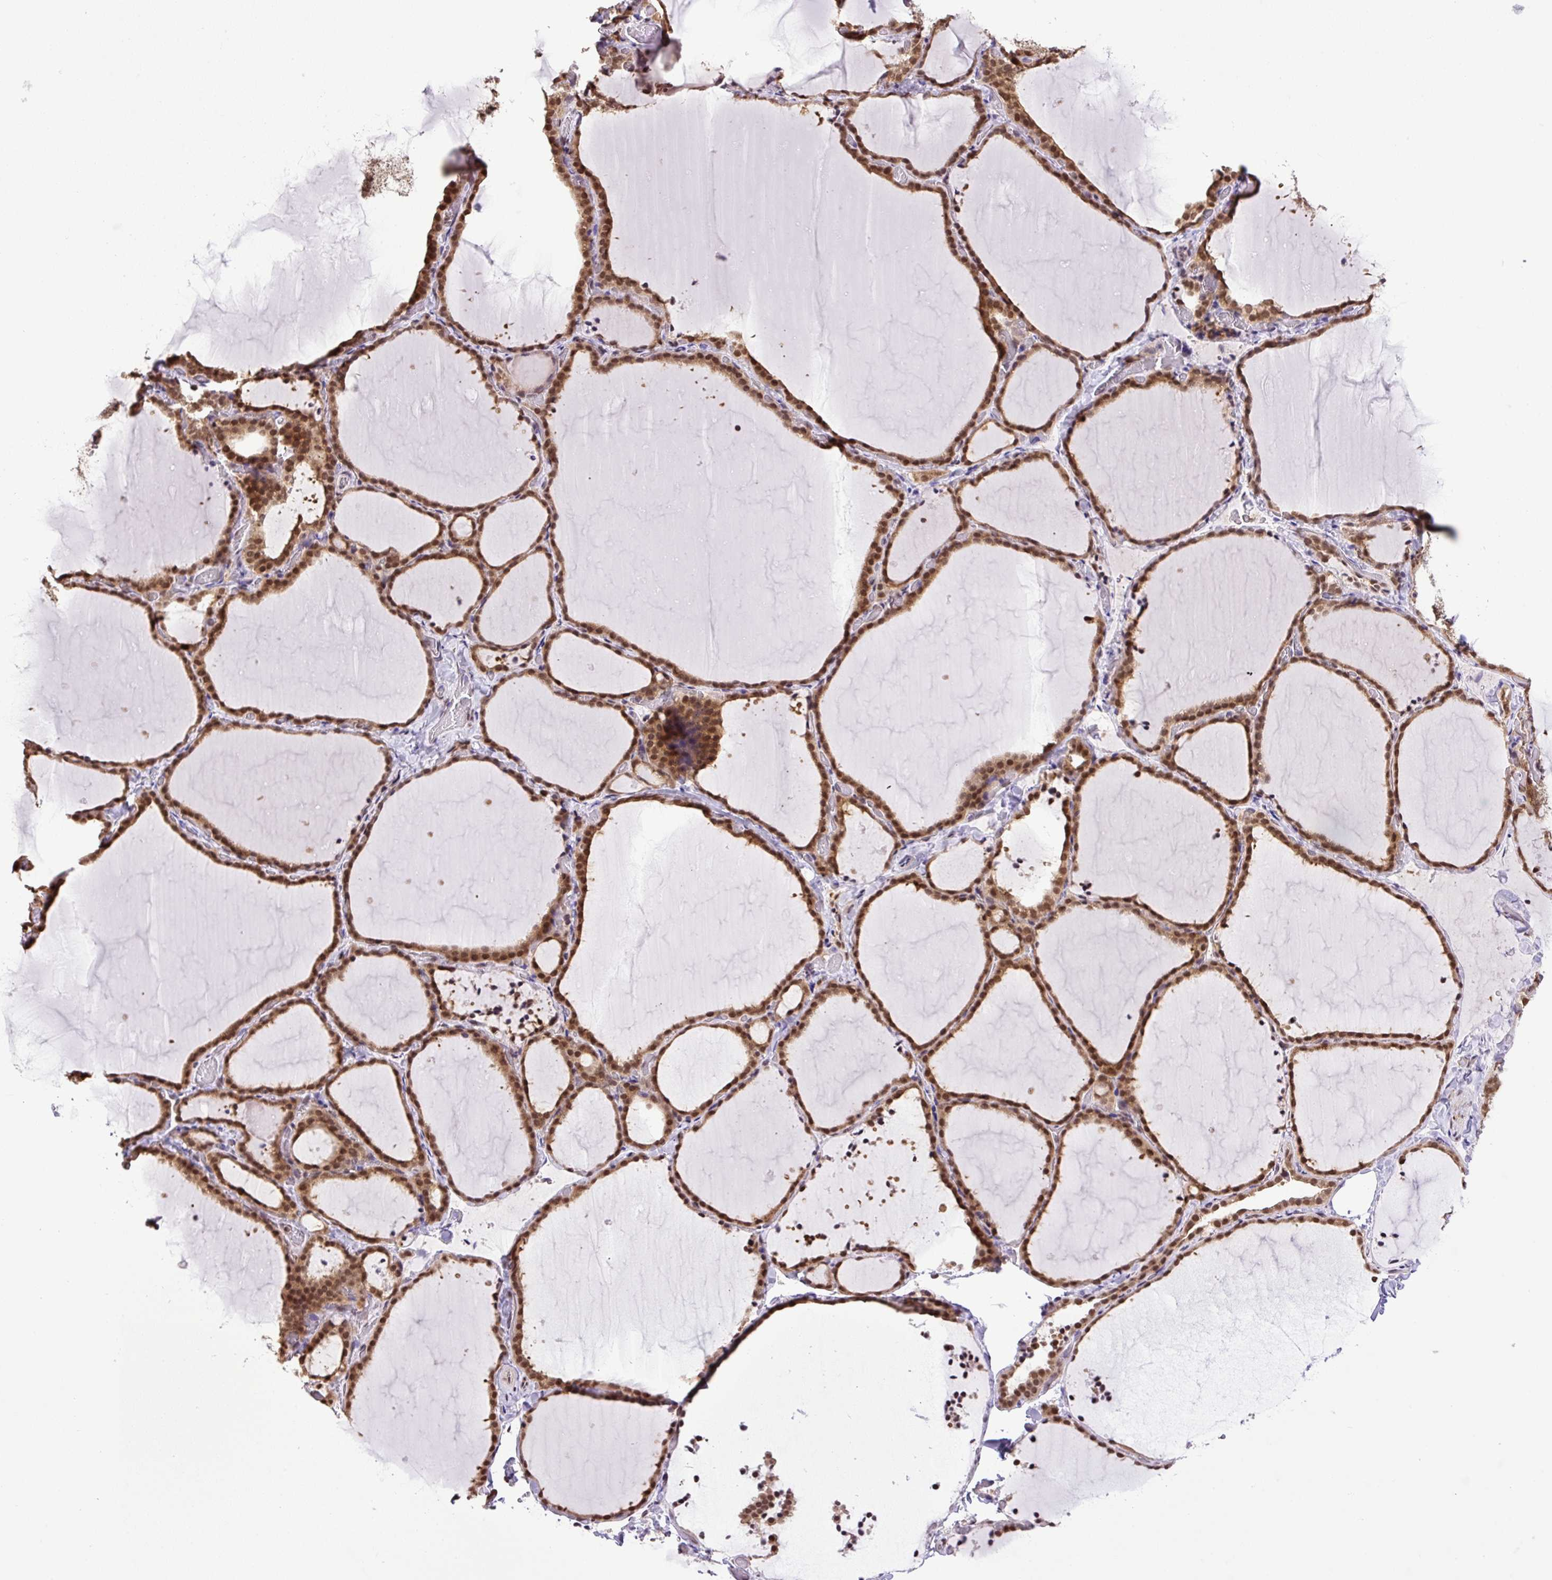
{"staining": {"intensity": "strong", "quantity": ">75%", "location": "nuclear"}, "tissue": "thyroid gland", "cell_type": "Glandular cells", "image_type": "normal", "snomed": [{"axis": "morphology", "description": "Normal tissue, NOS"}, {"axis": "topography", "description": "Thyroid gland"}], "caption": "Thyroid gland was stained to show a protein in brown. There is high levels of strong nuclear positivity in approximately >75% of glandular cells.", "gene": "SGTA", "patient": {"sex": "female", "age": 22}}